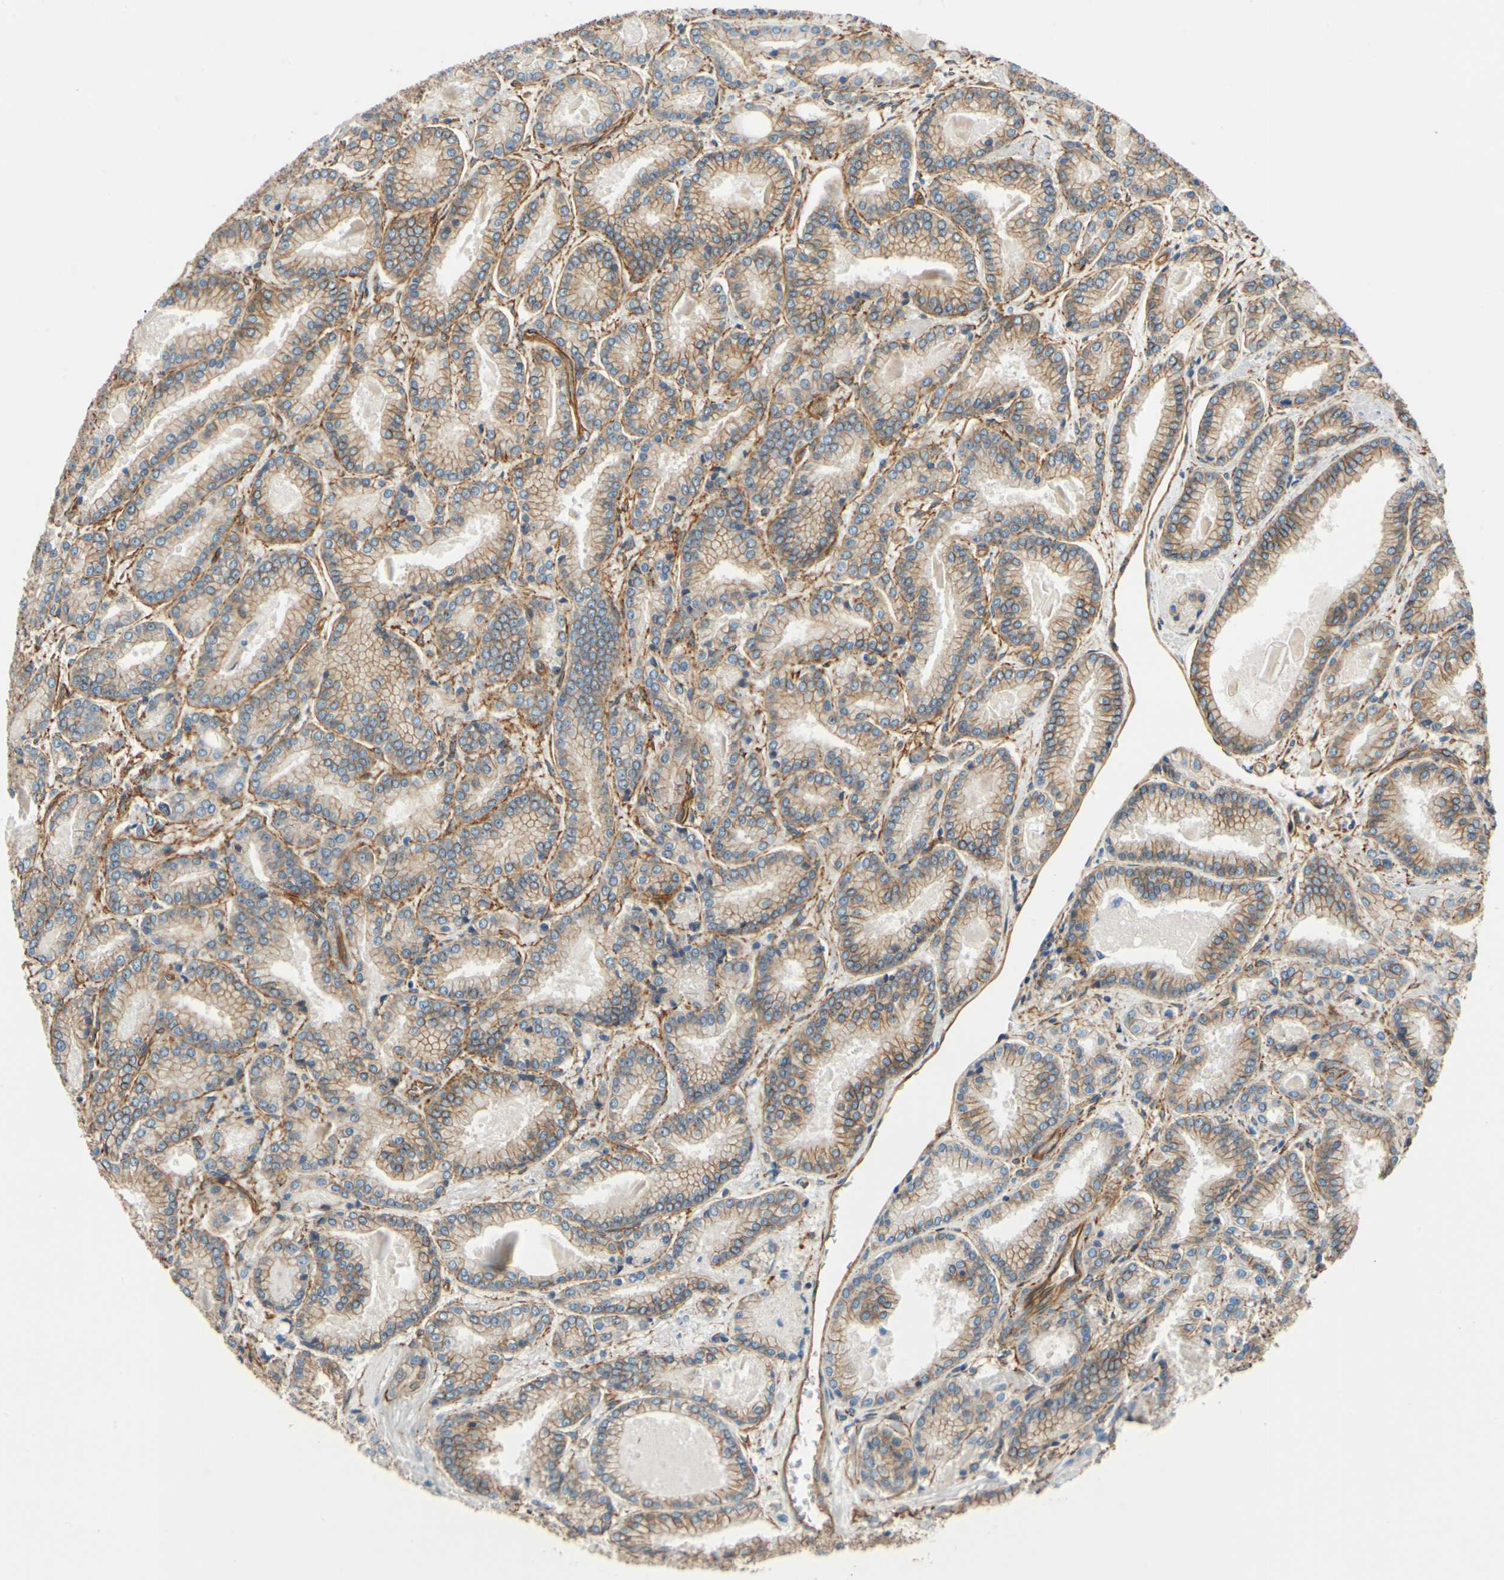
{"staining": {"intensity": "moderate", "quantity": ">75%", "location": "cytoplasmic/membranous"}, "tissue": "prostate cancer", "cell_type": "Tumor cells", "image_type": "cancer", "snomed": [{"axis": "morphology", "description": "Adenocarcinoma, Low grade"}, {"axis": "topography", "description": "Prostate"}], "caption": "Tumor cells reveal medium levels of moderate cytoplasmic/membranous expression in approximately >75% of cells in human prostate cancer (adenocarcinoma (low-grade)).", "gene": "SPTAN1", "patient": {"sex": "male", "age": 59}}